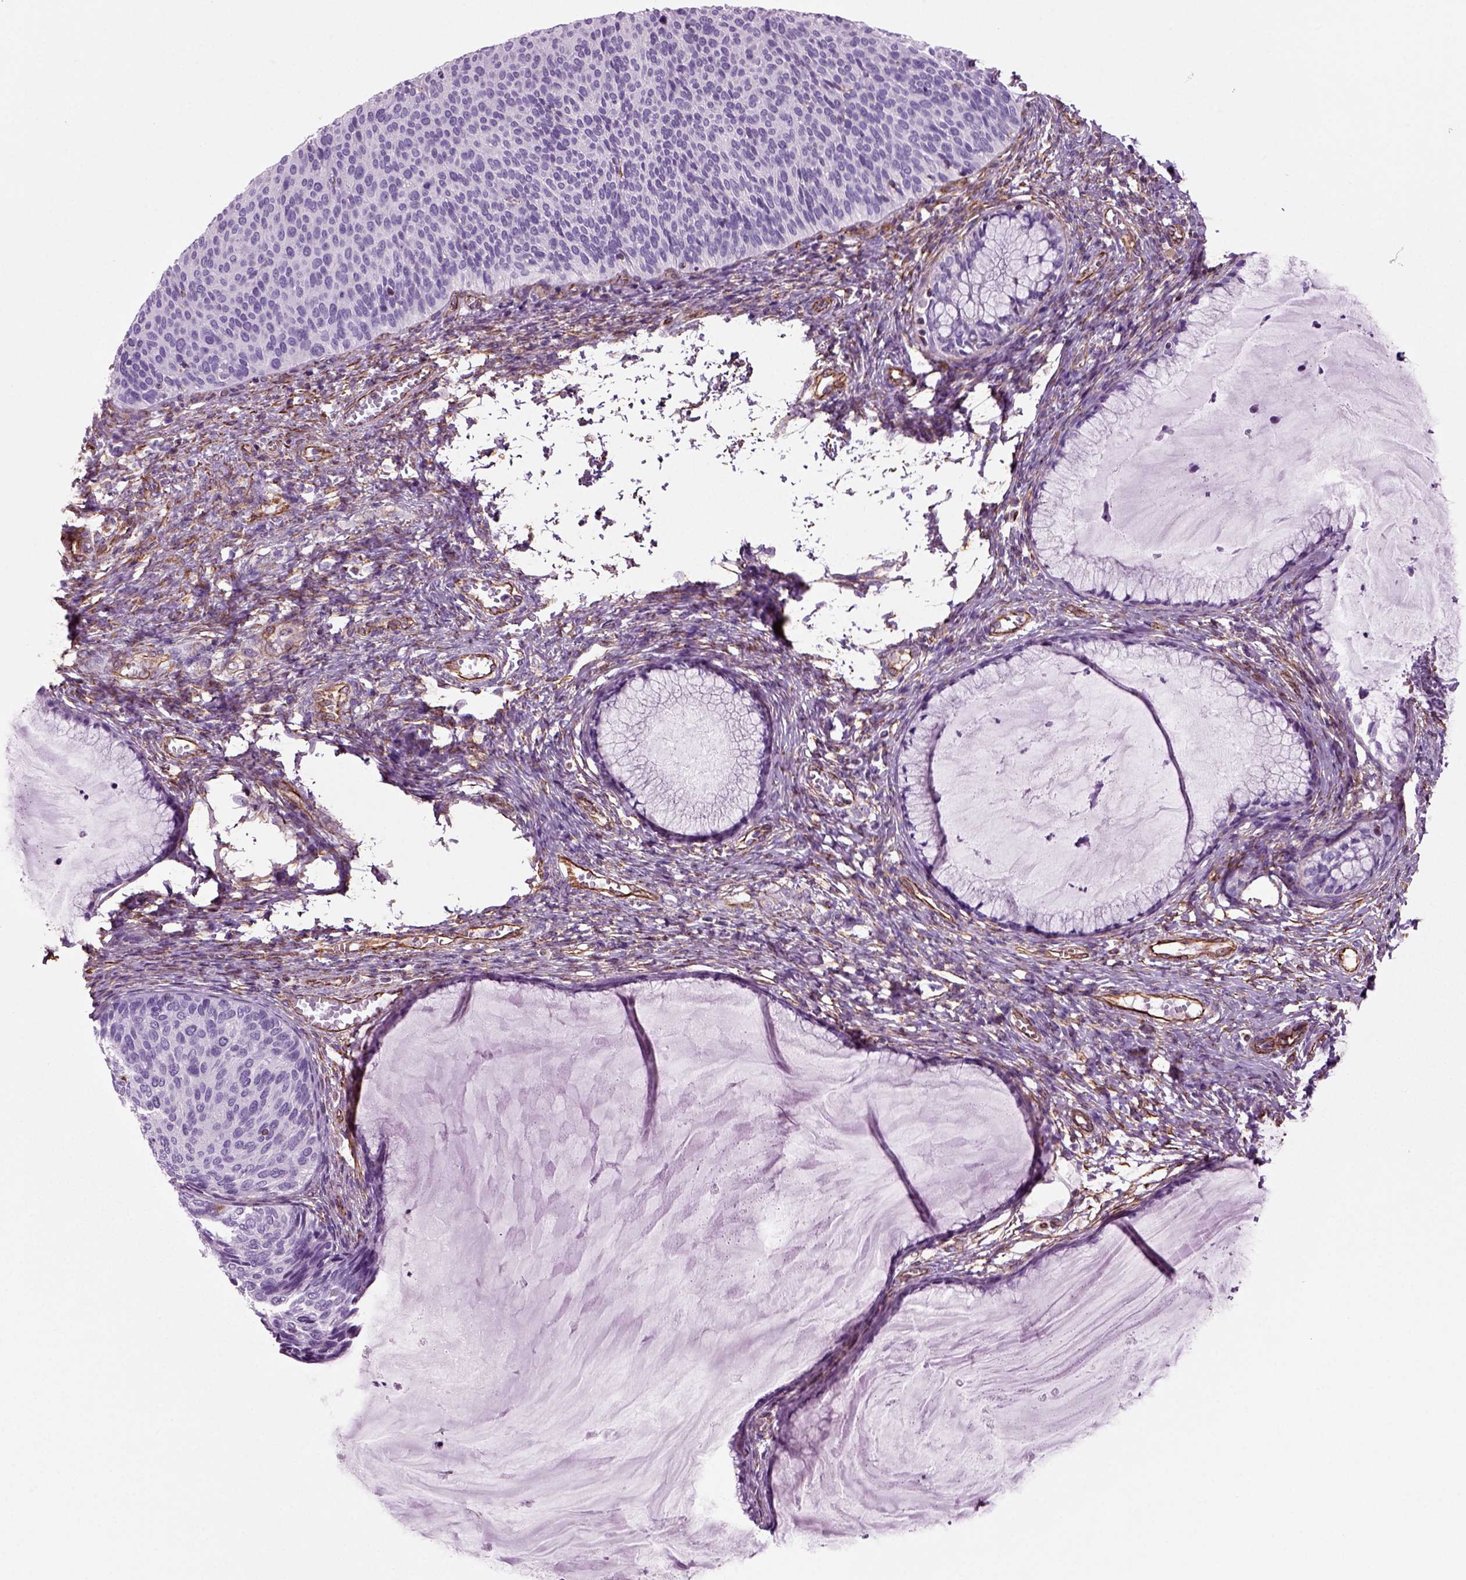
{"staining": {"intensity": "negative", "quantity": "none", "location": "none"}, "tissue": "cervical cancer", "cell_type": "Tumor cells", "image_type": "cancer", "snomed": [{"axis": "morphology", "description": "Squamous cell carcinoma, NOS"}, {"axis": "topography", "description": "Cervix"}], "caption": "Histopathology image shows no protein positivity in tumor cells of cervical squamous cell carcinoma tissue.", "gene": "ACER3", "patient": {"sex": "female", "age": 36}}